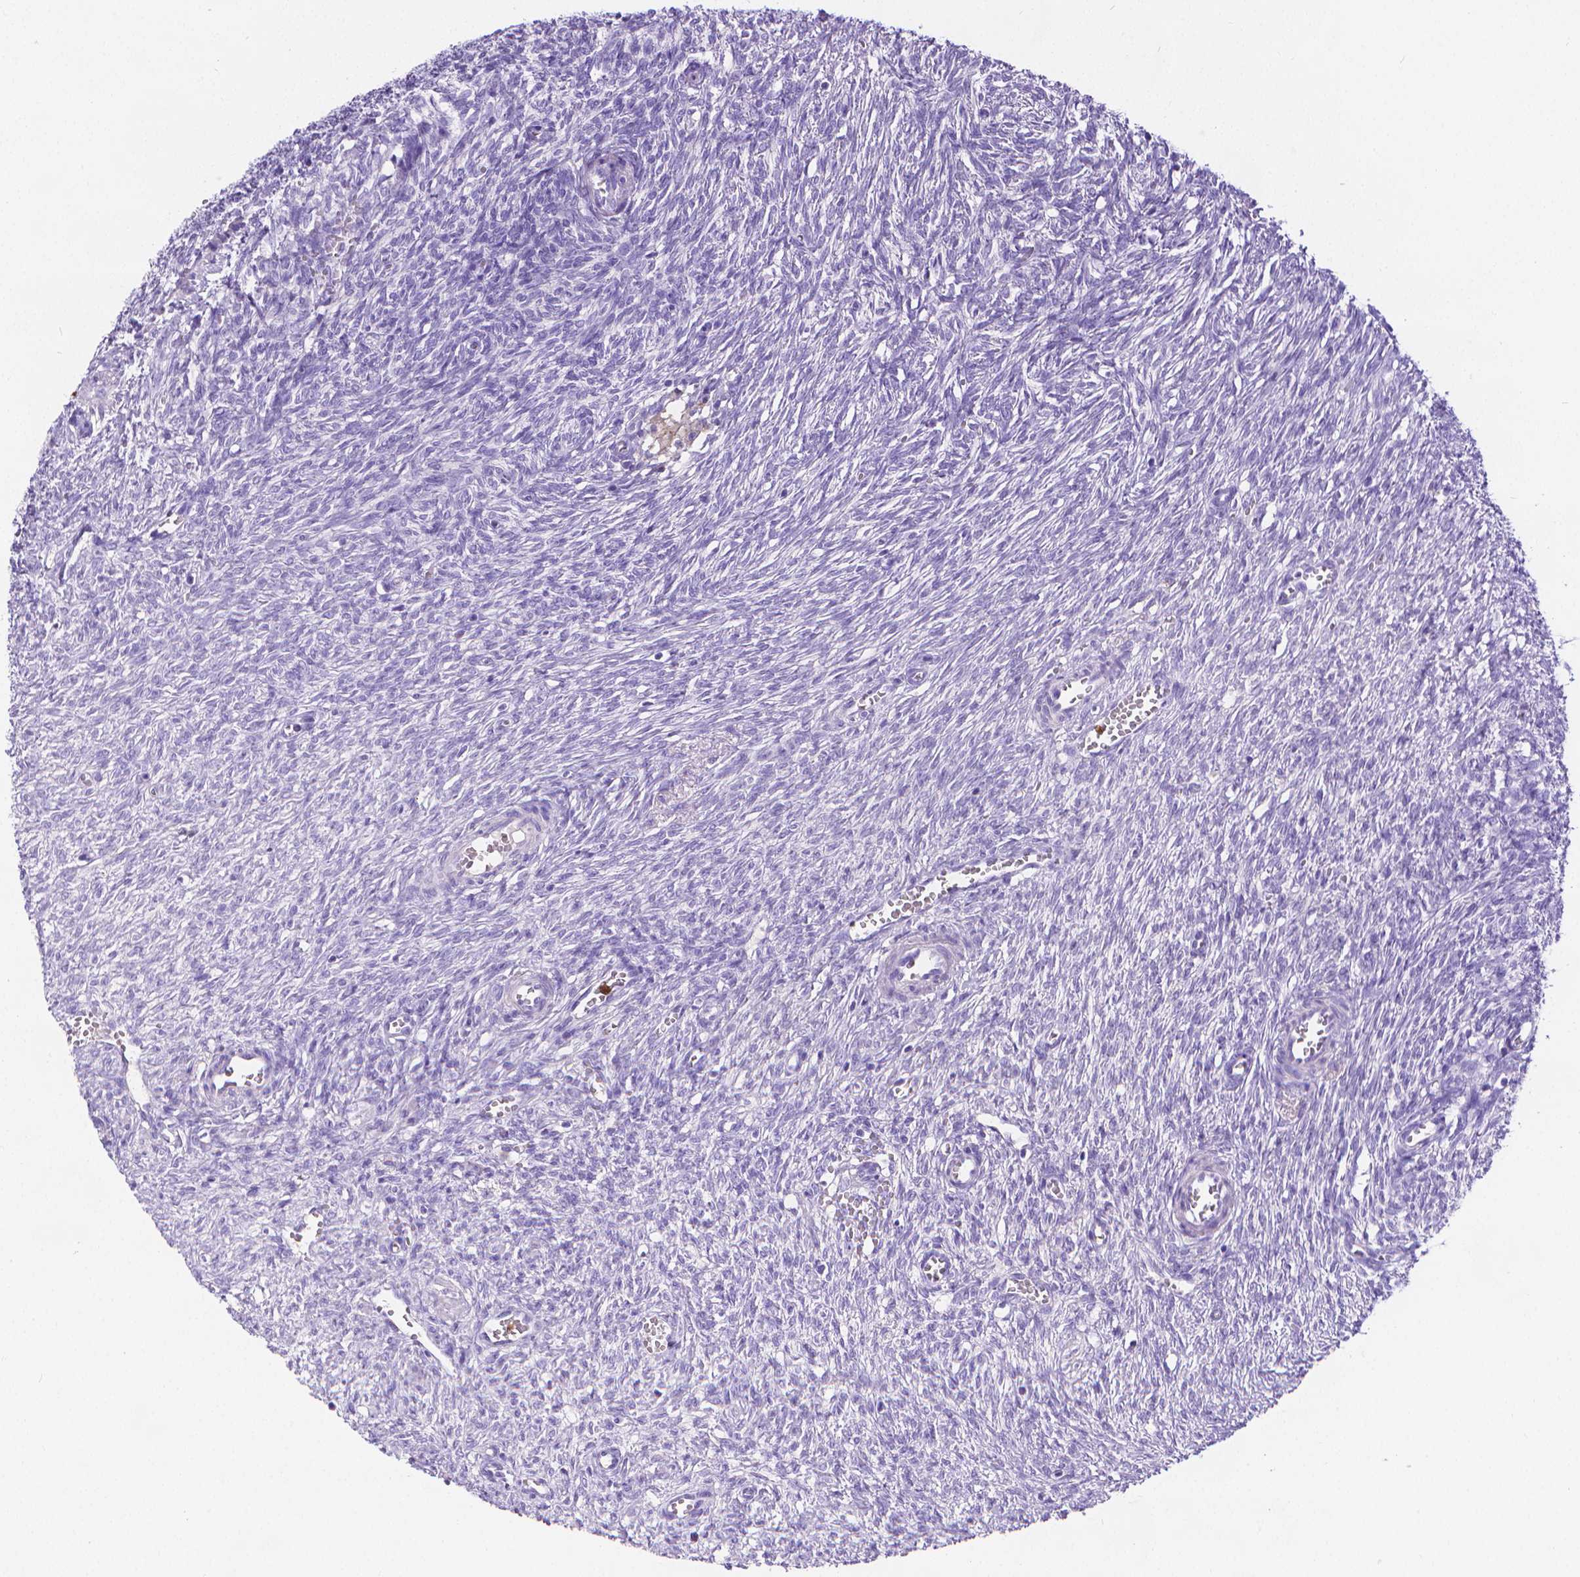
{"staining": {"intensity": "negative", "quantity": "none", "location": "none"}, "tissue": "ovary", "cell_type": "Ovarian stroma cells", "image_type": "normal", "snomed": [{"axis": "morphology", "description": "Normal tissue, NOS"}, {"axis": "topography", "description": "Ovary"}], "caption": "High magnification brightfield microscopy of normal ovary stained with DAB (3,3'-diaminobenzidine) (brown) and counterstained with hematoxylin (blue): ovarian stroma cells show no significant positivity.", "gene": "MMP9", "patient": {"sex": "female", "age": 46}}